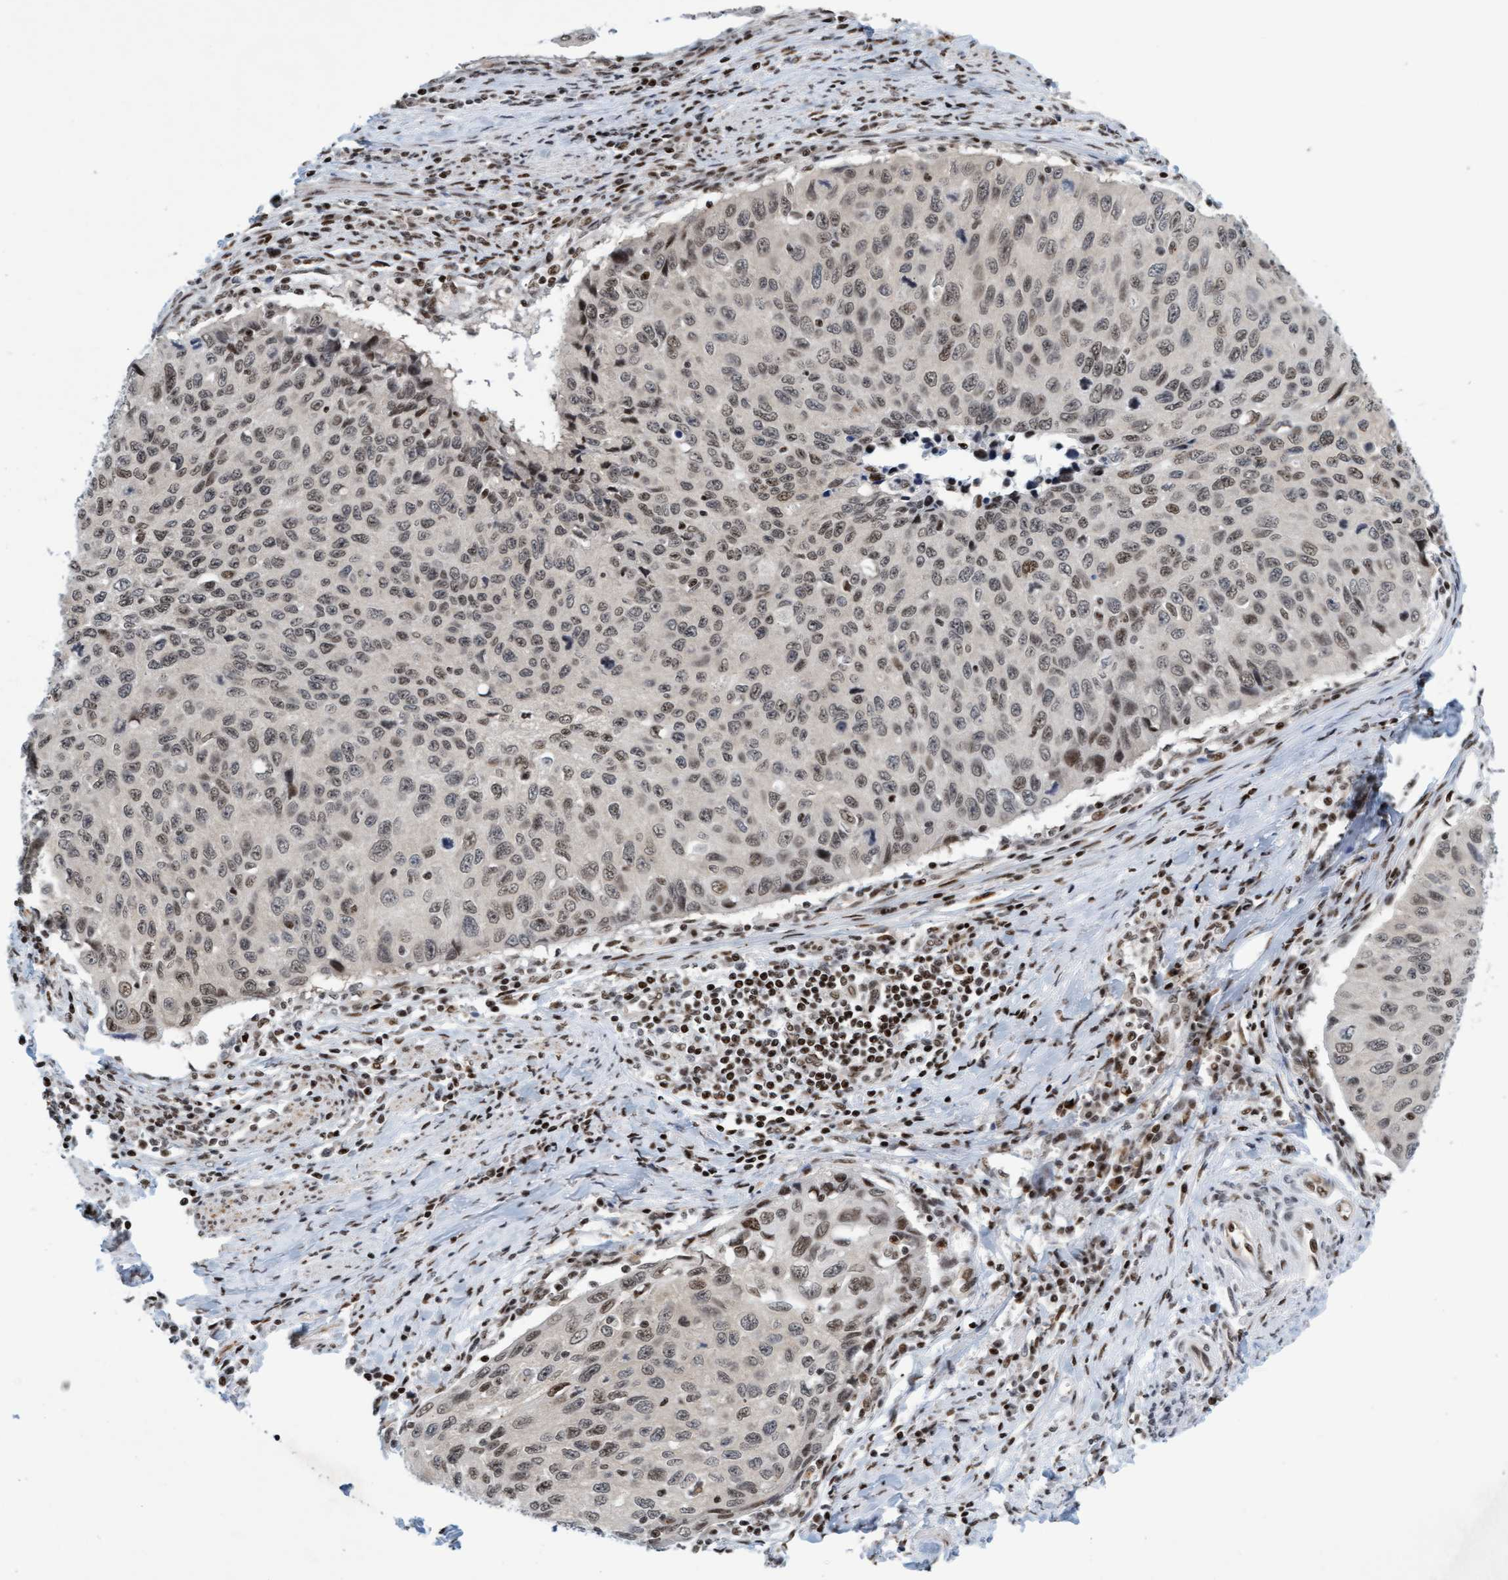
{"staining": {"intensity": "weak", "quantity": ">75%", "location": "nuclear"}, "tissue": "cervical cancer", "cell_type": "Tumor cells", "image_type": "cancer", "snomed": [{"axis": "morphology", "description": "Squamous cell carcinoma, NOS"}, {"axis": "topography", "description": "Cervix"}], "caption": "This is a histology image of immunohistochemistry (IHC) staining of cervical cancer (squamous cell carcinoma), which shows weak positivity in the nuclear of tumor cells.", "gene": "GLRX2", "patient": {"sex": "female", "age": 53}}